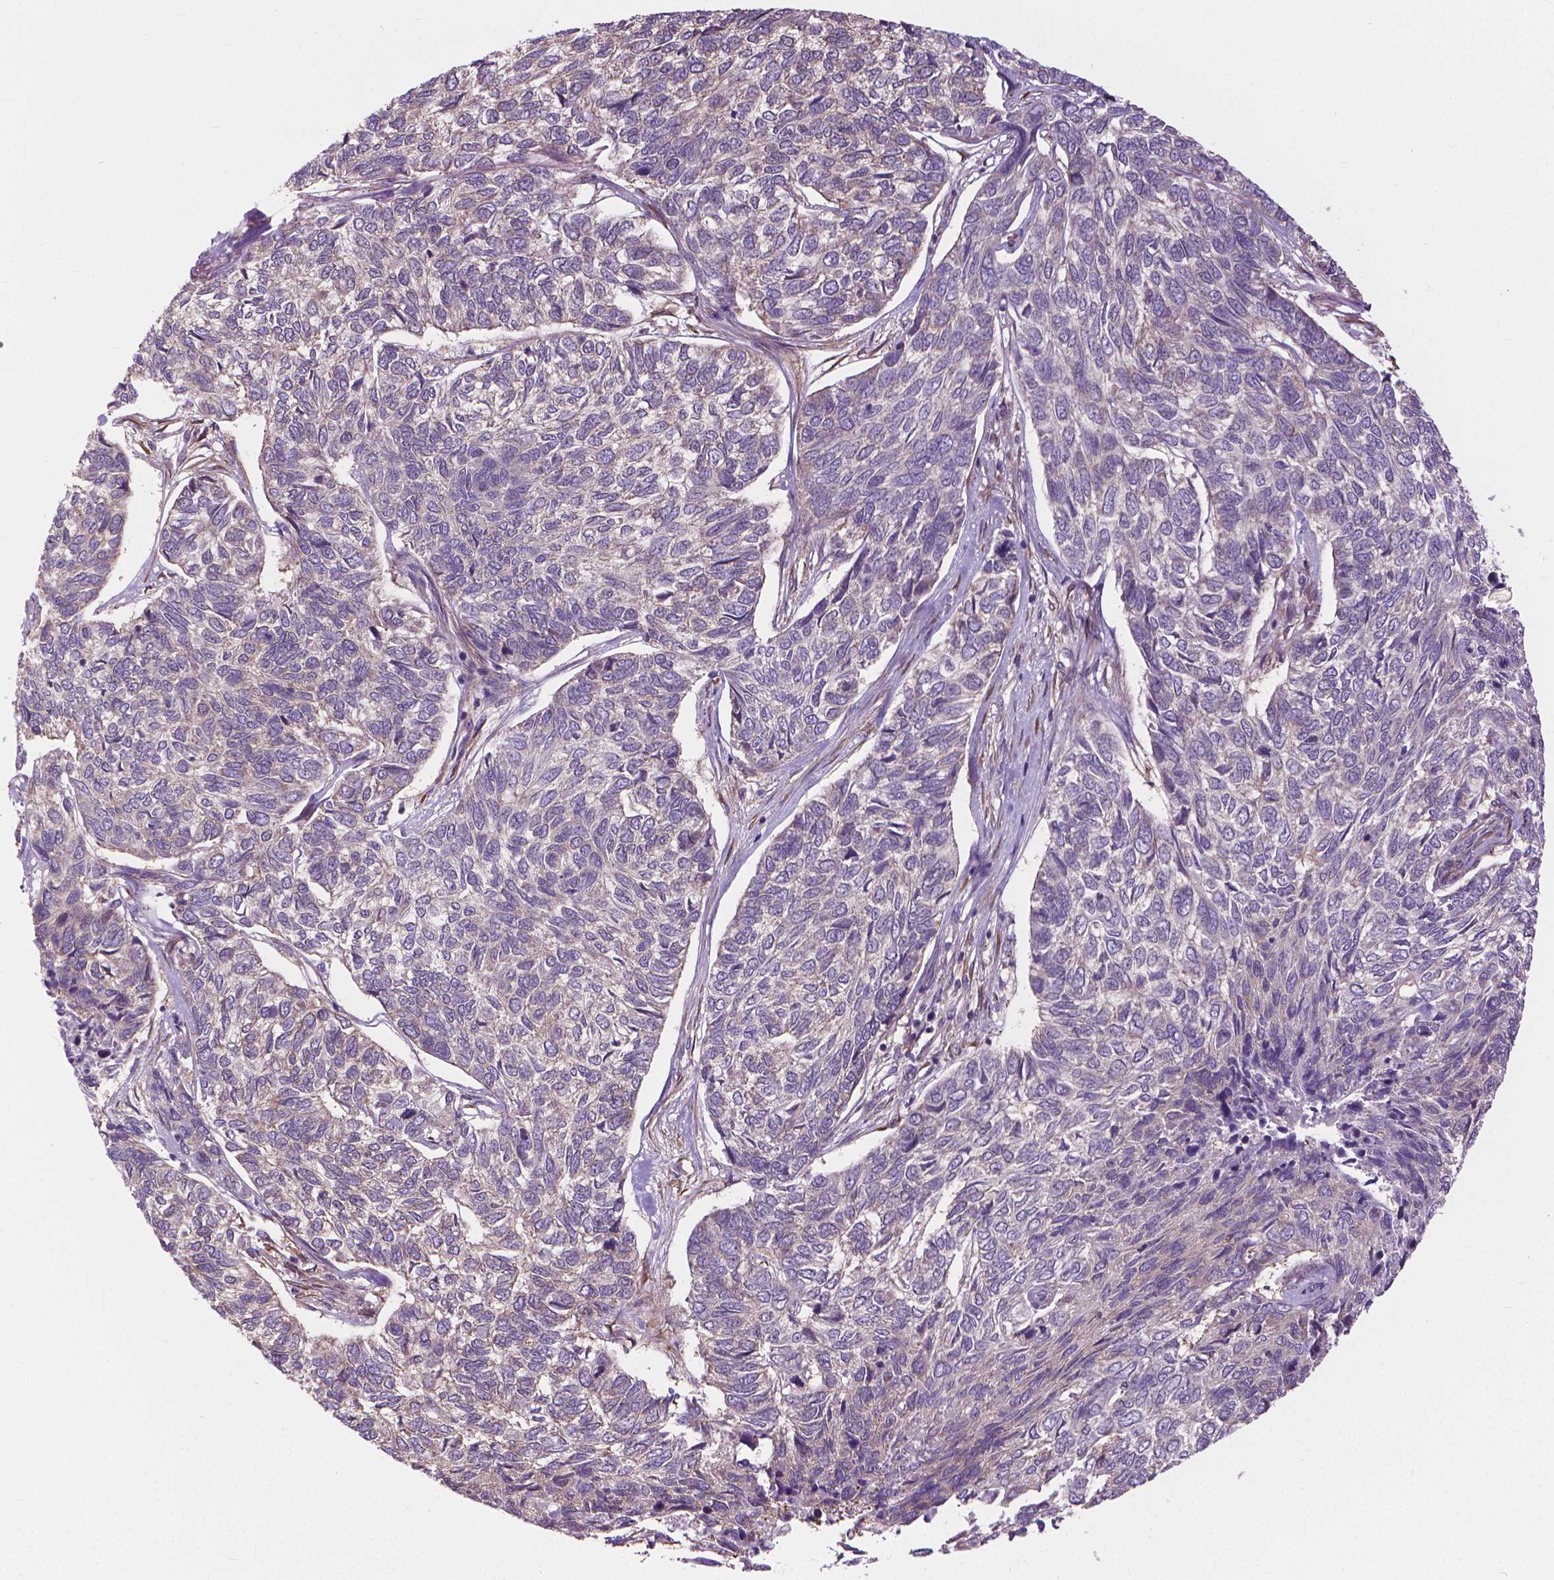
{"staining": {"intensity": "negative", "quantity": "none", "location": "none"}, "tissue": "skin cancer", "cell_type": "Tumor cells", "image_type": "cancer", "snomed": [{"axis": "morphology", "description": "Basal cell carcinoma"}, {"axis": "topography", "description": "Skin"}], "caption": "Immunohistochemical staining of skin cancer (basal cell carcinoma) exhibits no significant positivity in tumor cells.", "gene": "NUDT1", "patient": {"sex": "female", "age": 65}}